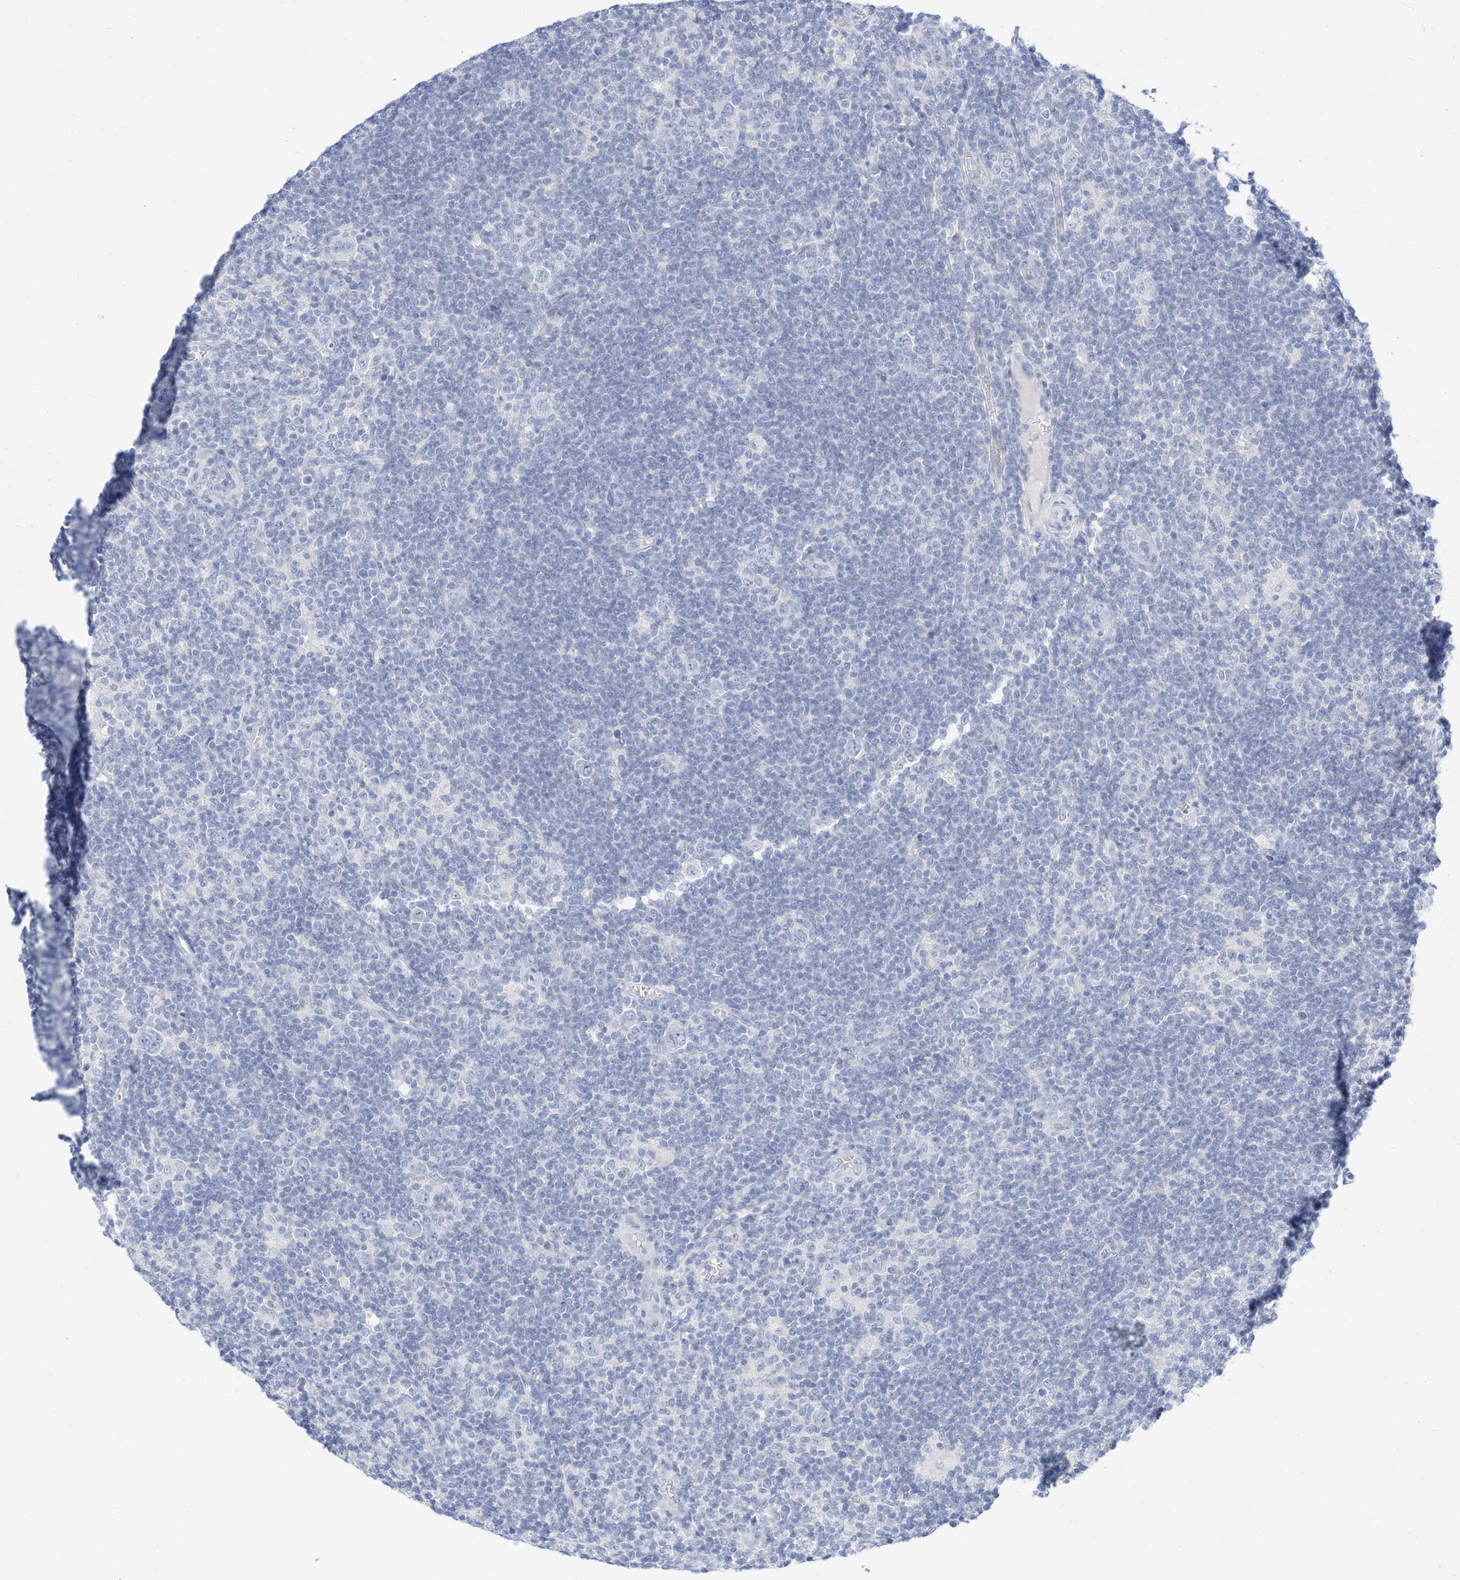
{"staining": {"intensity": "negative", "quantity": "none", "location": "none"}, "tissue": "lymphoma", "cell_type": "Tumor cells", "image_type": "cancer", "snomed": [{"axis": "morphology", "description": "Hodgkin's disease, NOS"}, {"axis": "topography", "description": "Lymph node"}], "caption": "This is an immunohistochemistry (IHC) histopathology image of human lymphoma. There is no staining in tumor cells.", "gene": "SPOCD1", "patient": {"sex": "female", "age": 57}}